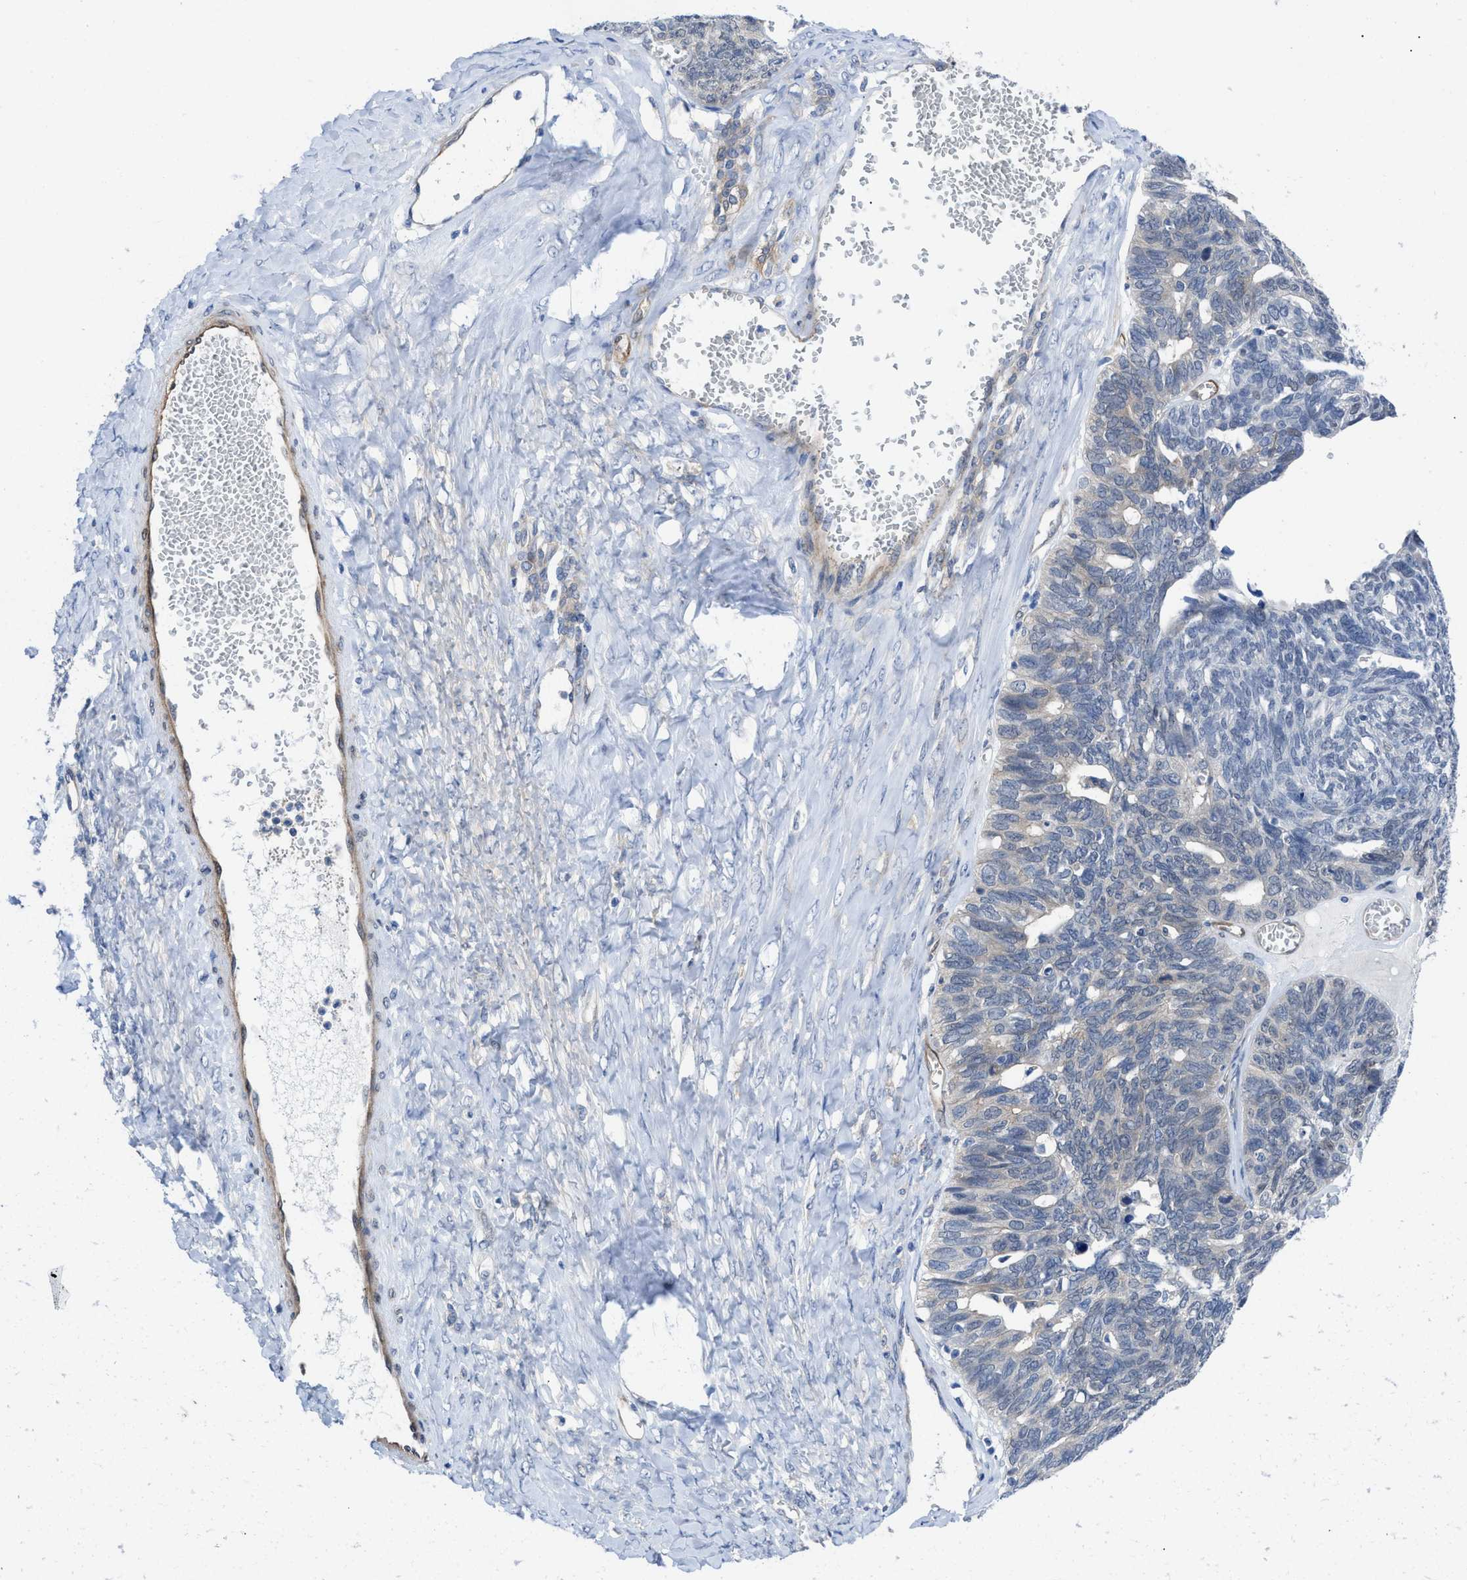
{"staining": {"intensity": "negative", "quantity": "none", "location": "none"}, "tissue": "ovarian cancer", "cell_type": "Tumor cells", "image_type": "cancer", "snomed": [{"axis": "morphology", "description": "Cystadenocarcinoma, serous, NOS"}, {"axis": "topography", "description": "Ovary"}], "caption": "This is an immunohistochemistry histopathology image of ovarian cancer. There is no expression in tumor cells.", "gene": "PDLIM5", "patient": {"sex": "female", "age": 79}}